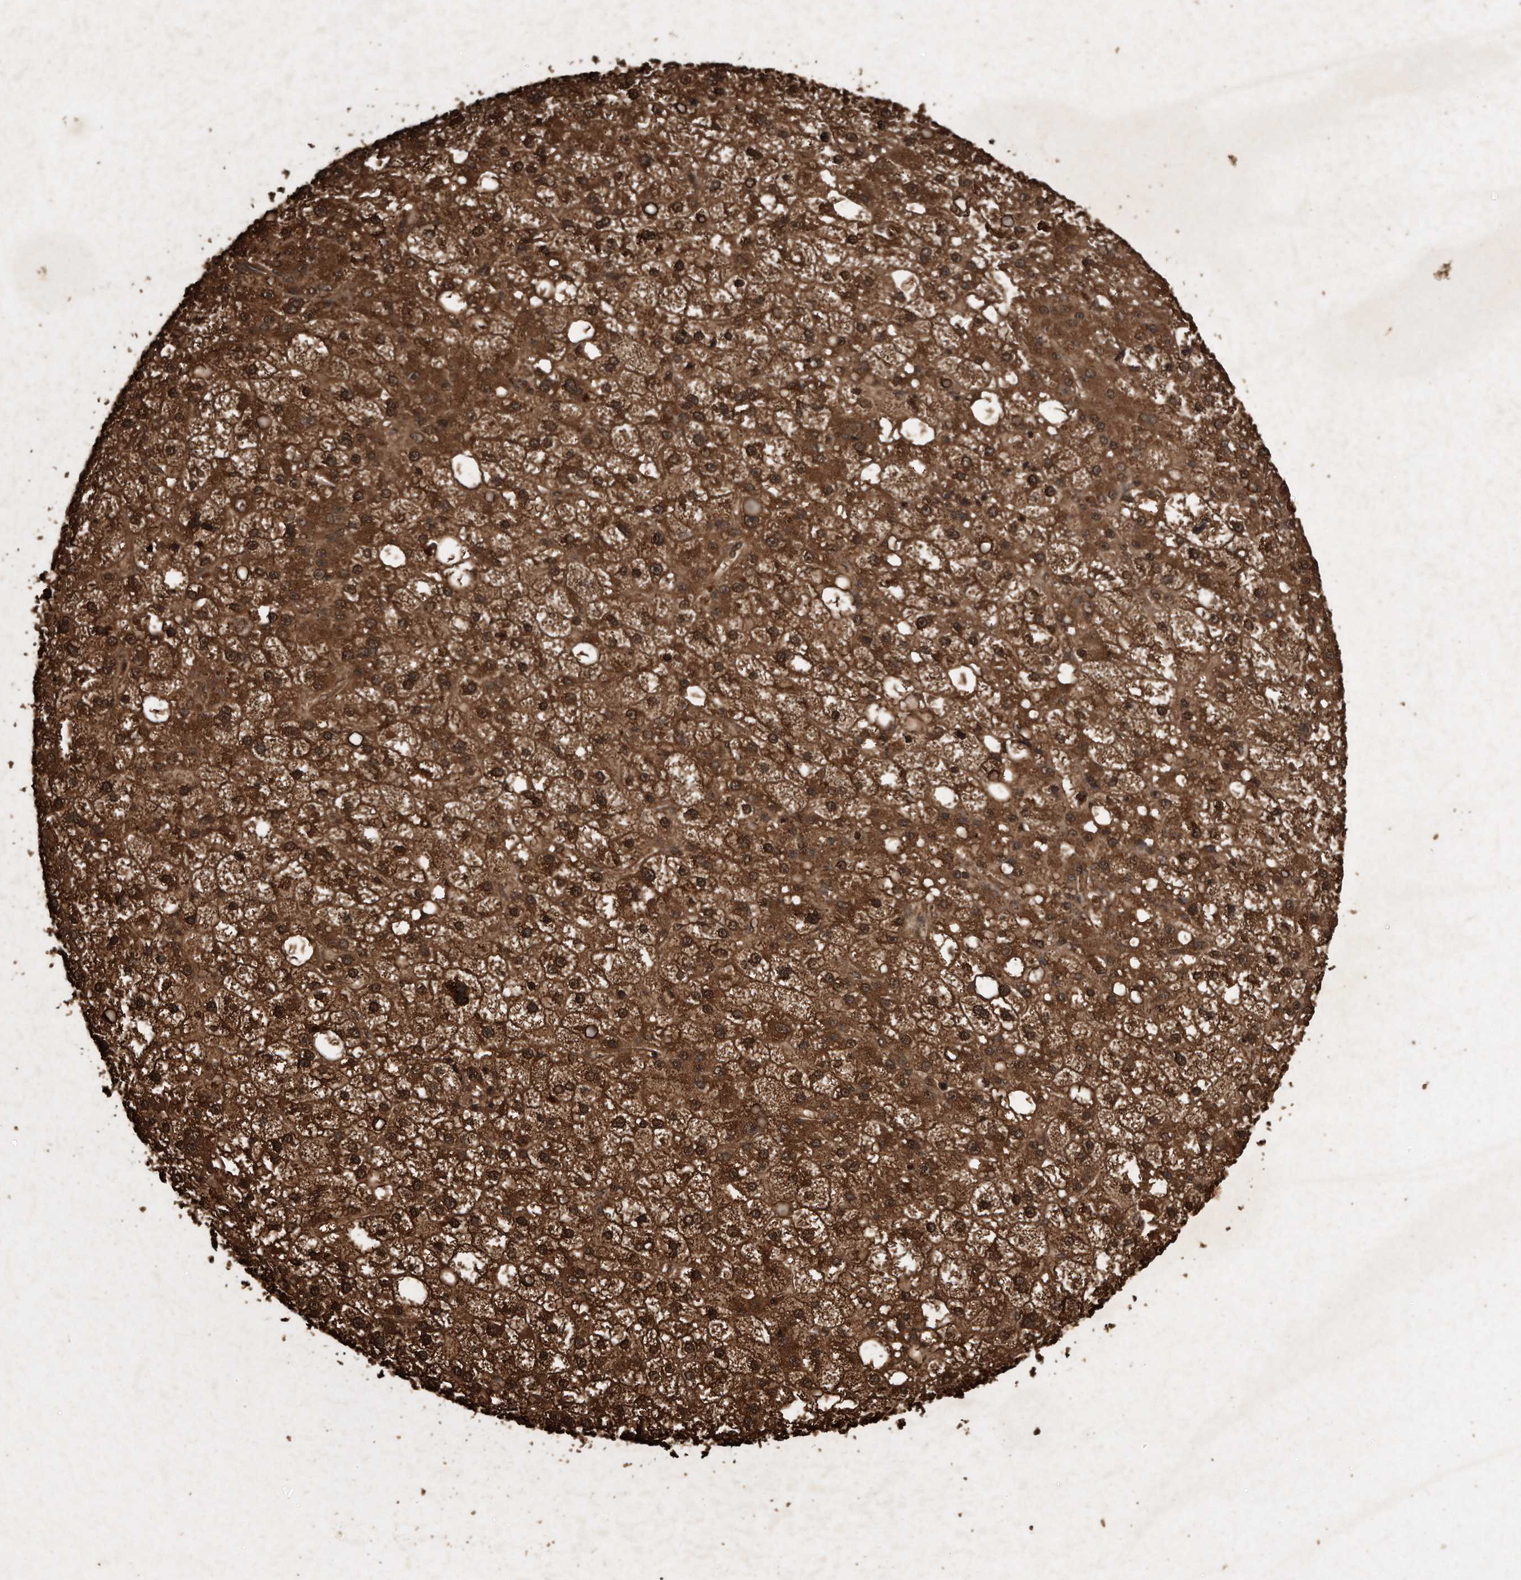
{"staining": {"intensity": "strong", "quantity": ">75%", "location": "cytoplasmic/membranous"}, "tissue": "liver cancer", "cell_type": "Tumor cells", "image_type": "cancer", "snomed": [{"axis": "morphology", "description": "Carcinoma, Hepatocellular, NOS"}, {"axis": "topography", "description": "Liver"}], "caption": "Brown immunohistochemical staining in human liver hepatocellular carcinoma exhibits strong cytoplasmic/membranous positivity in approximately >75% of tumor cells.", "gene": "CFLAR", "patient": {"sex": "male", "age": 67}}